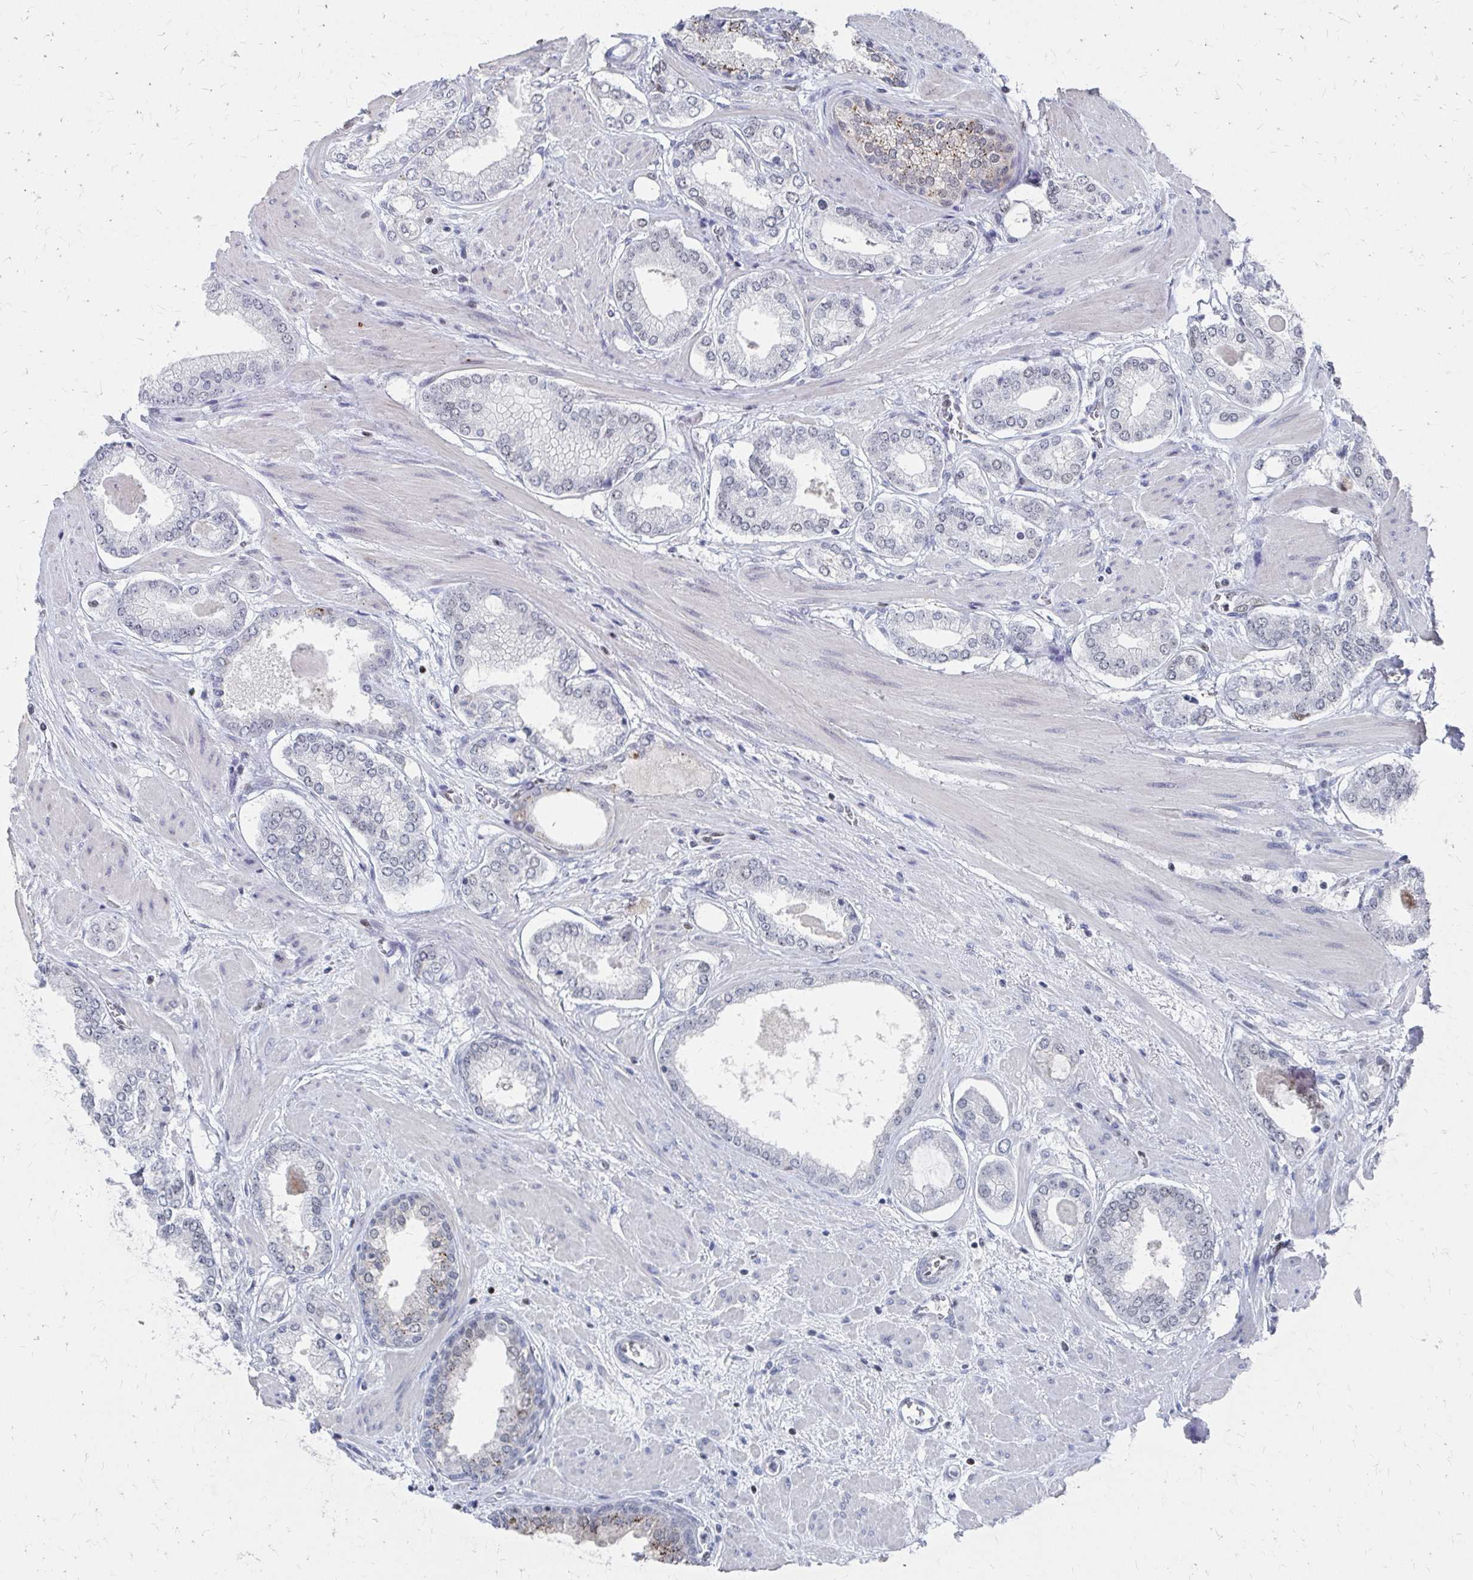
{"staining": {"intensity": "negative", "quantity": "none", "location": "none"}, "tissue": "prostate cancer", "cell_type": "Tumor cells", "image_type": "cancer", "snomed": [{"axis": "morphology", "description": "Adenocarcinoma, Low grade"}, {"axis": "topography", "description": "Prostate"}], "caption": "High power microscopy photomicrograph of an immunohistochemistry (IHC) photomicrograph of prostate cancer (low-grade adenocarcinoma), revealing no significant positivity in tumor cells.", "gene": "CDIN1", "patient": {"sex": "male", "age": 64}}